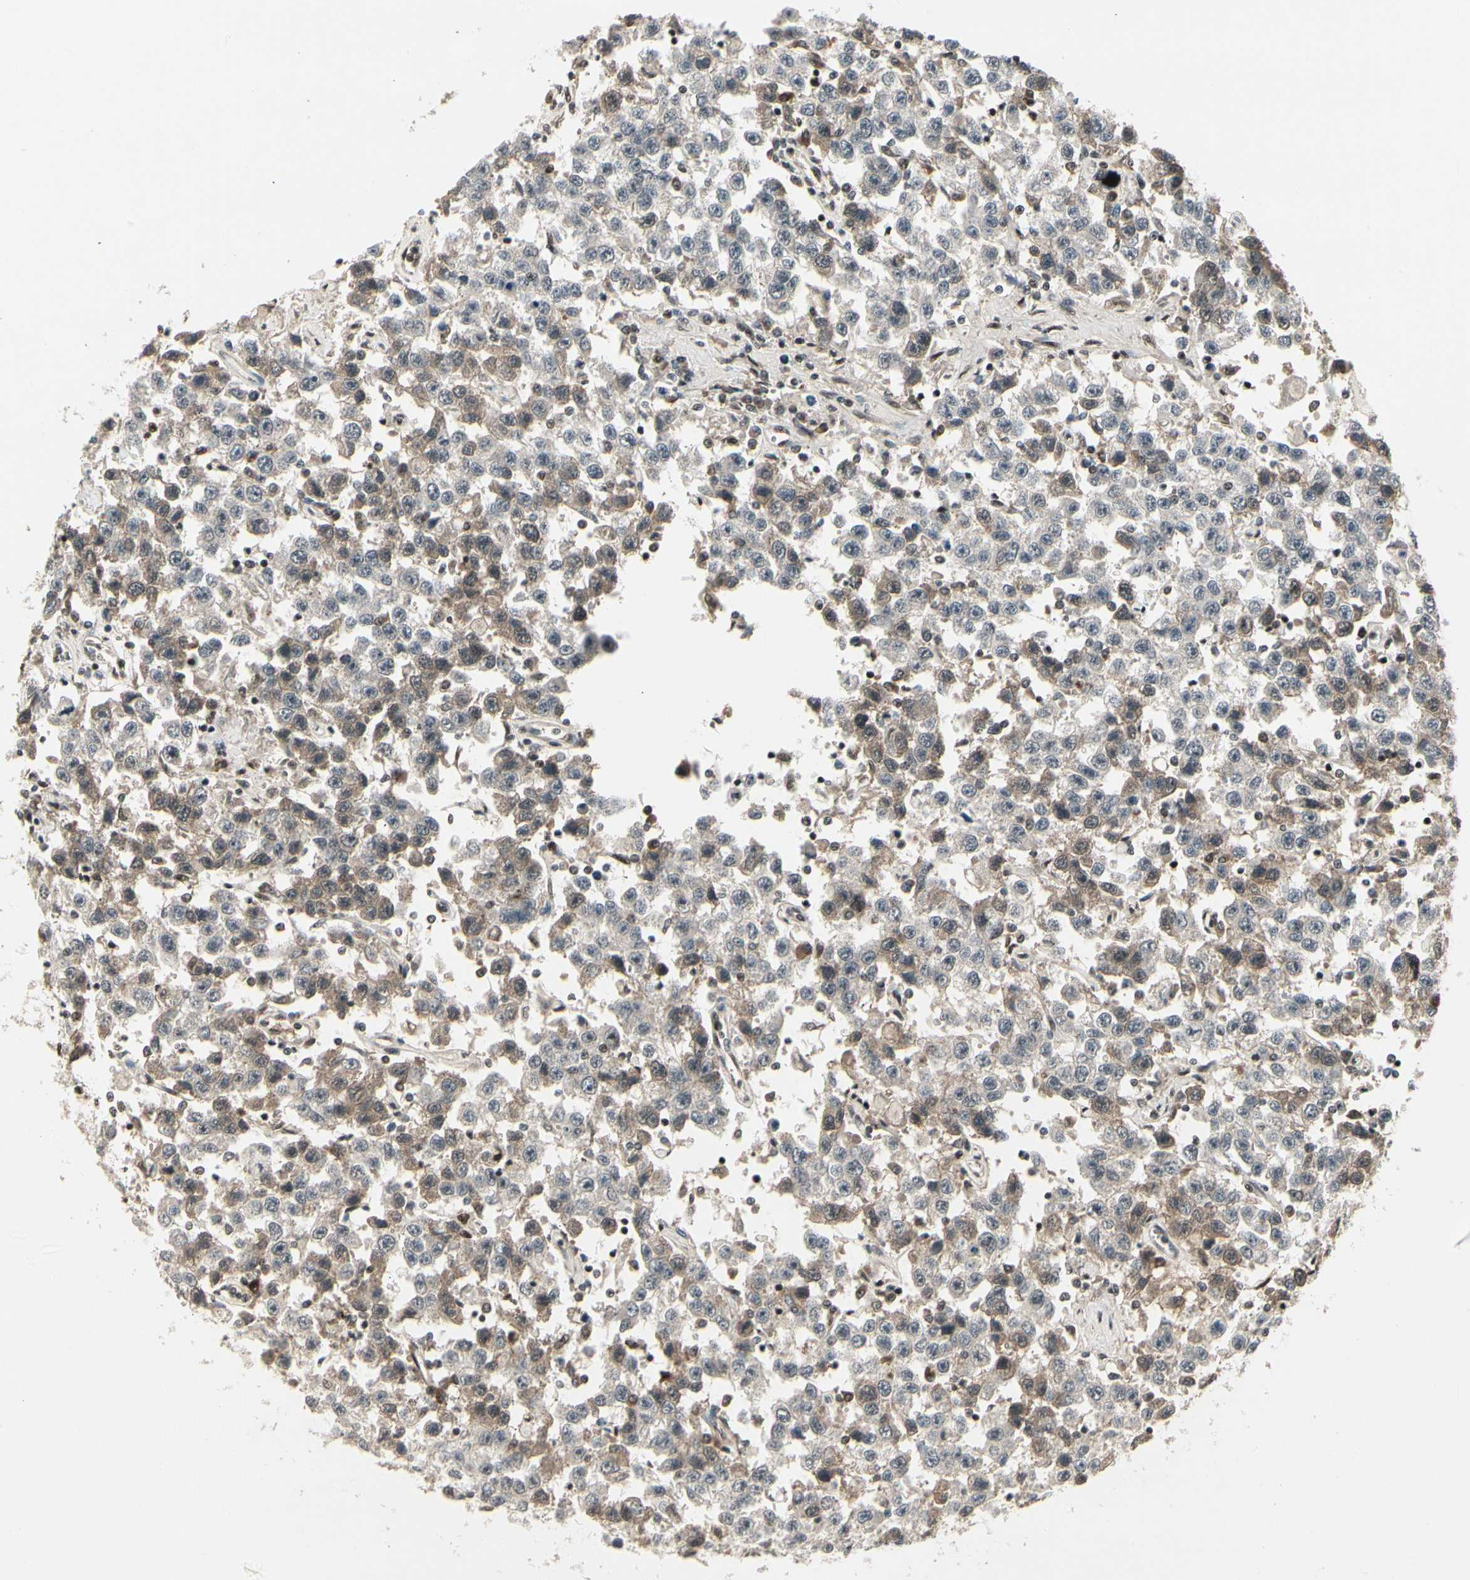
{"staining": {"intensity": "weak", "quantity": "<25%", "location": "cytoplasmic/membranous"}, "tissue": "testis cancer", "cell_type": "Tumor cells", "image_type": "cancer", "snomed": [{"axis": "morphology", "description": "Seminoma, NOS"}, {"axis": "topography", "description": "Testis"}], "caption": "Human seminoma (testis) stained for a protein using IHC demonstrates no positivity in tumor cells.", "gene": "FOXJ2", "patient": {"sex": "male", "age": 41}}